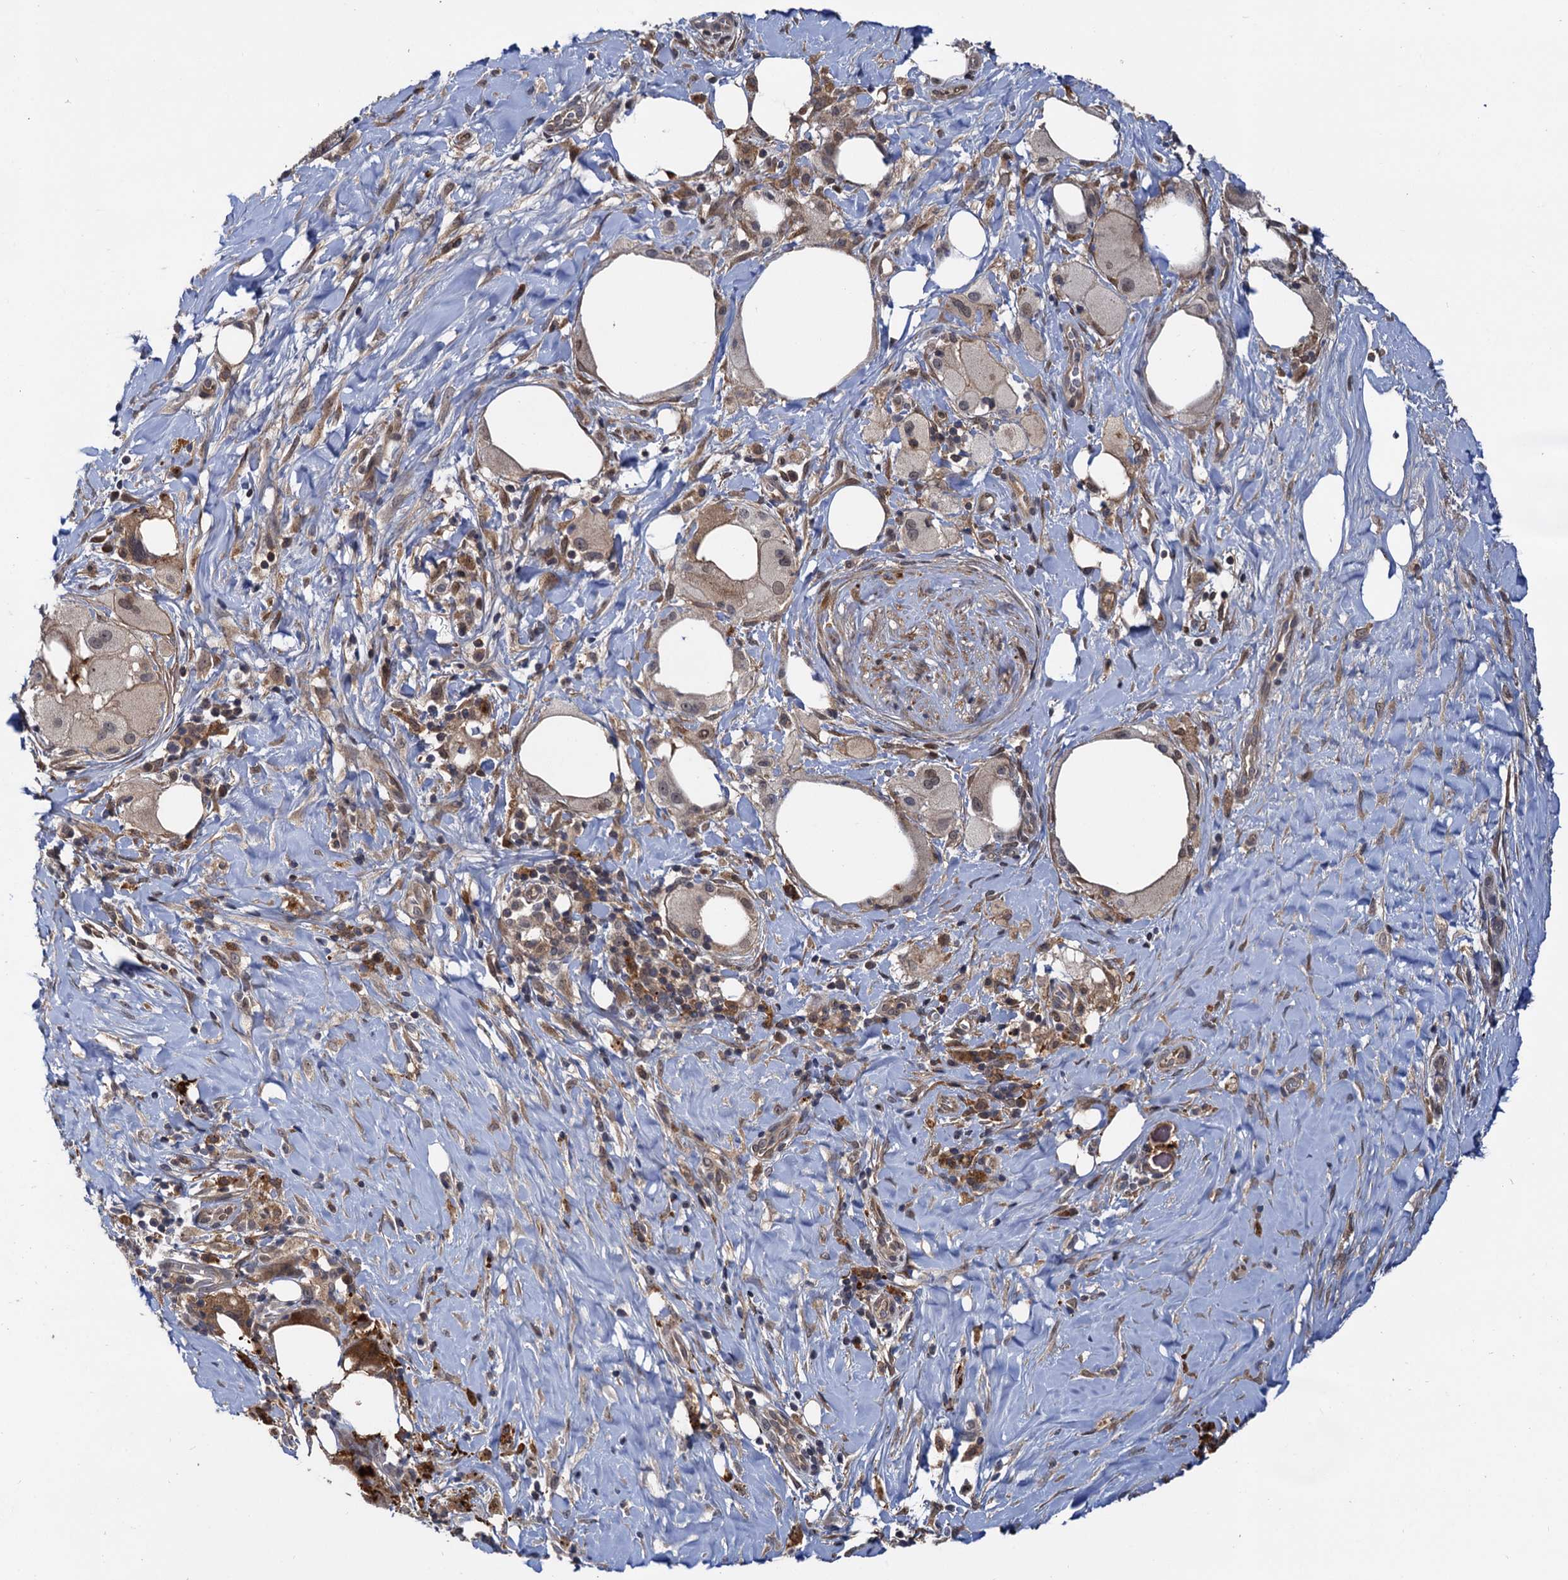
{"staining": {"intensity": "weak", "quantity": ">75%", "location": "cytoplasmic/membranous,nuclear"}, "tissue": "pancreatic cancer", "cell_type": "Tumor cells", "image_type": "cancer", "snomed": [{"axis": "morphology", "description": "Adenocarcinoma, NOS"}, {"axis": "topography", "description": "Pancreas"}], "caption": "High-magnification brightfield microscopy of adenocarcinoma (pancreatic) stained with DAB (3,3'-diaminobenzidine) (brown) and counterstained with hematoxylin (blue). tumor cells exhibit weak cytoplasmic/membranous and nuclear expression is identified in about>75% of cells.", "gene": "SELENOP", "patient": {"sex": "male", "age": 58}}